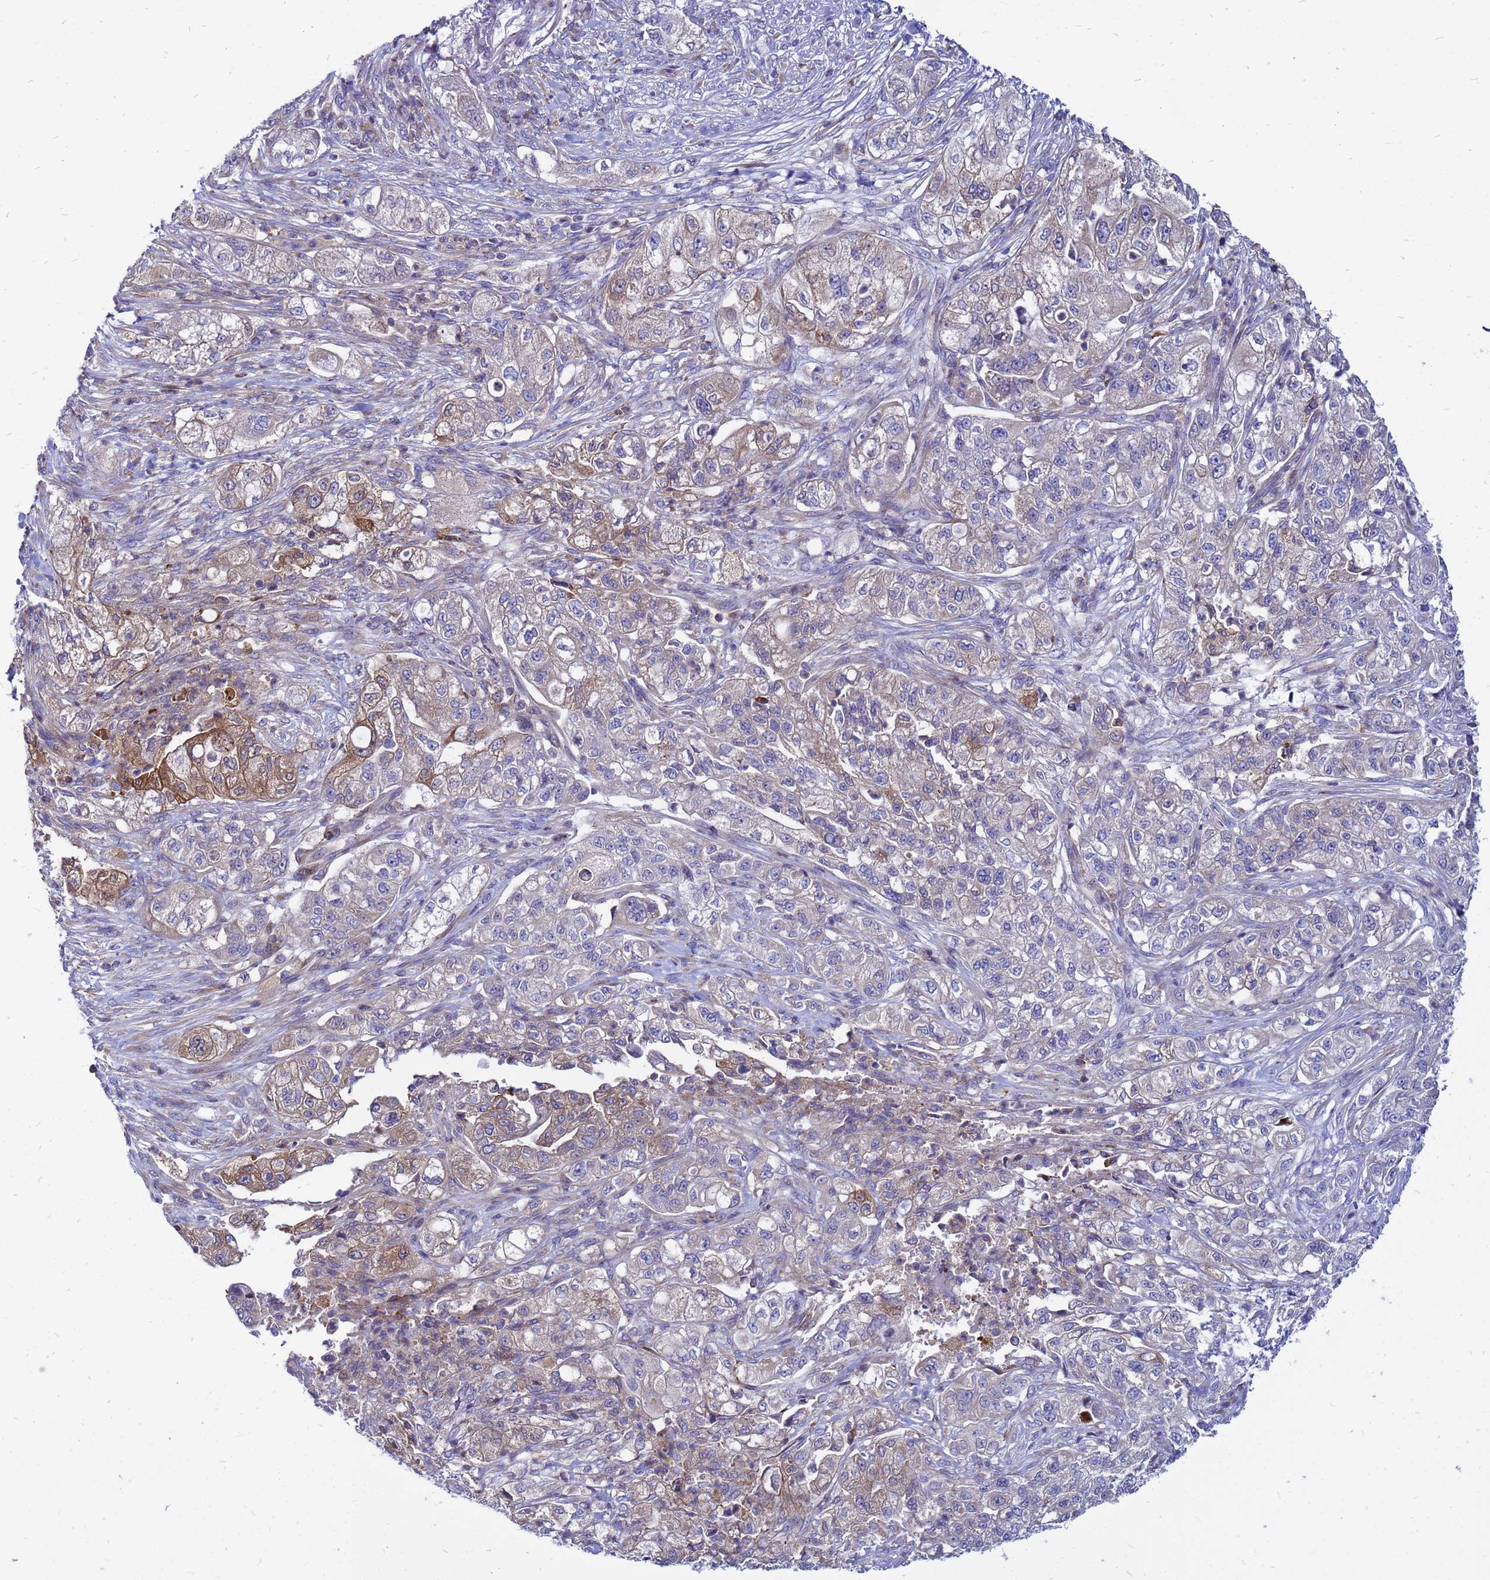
{"staining": {"intensity": "moderate", "quantity": "<25%", "location": "cytoplasmic/membranous"}, "tissue": "pancreatic cancer", "cell_type": "Tumor cells", "image_type": "cancer", "snomed": [{"axis": "morphology", "description": "Adenocarcinoma, NOS"}, {"axis": "topography", "description": "Pancreas"}], "caption": "Protein expression analysis of pancreatic cancer (adenocarcinoma) shows moderate cytoplasmic/membranous expression in about <25% of tumor cells. Immunohistochemistry stains the protein in brown and the nuclei are stained blue.", "gene": "FHIP1A", "patient": {"sex": "female", "age": 78}}